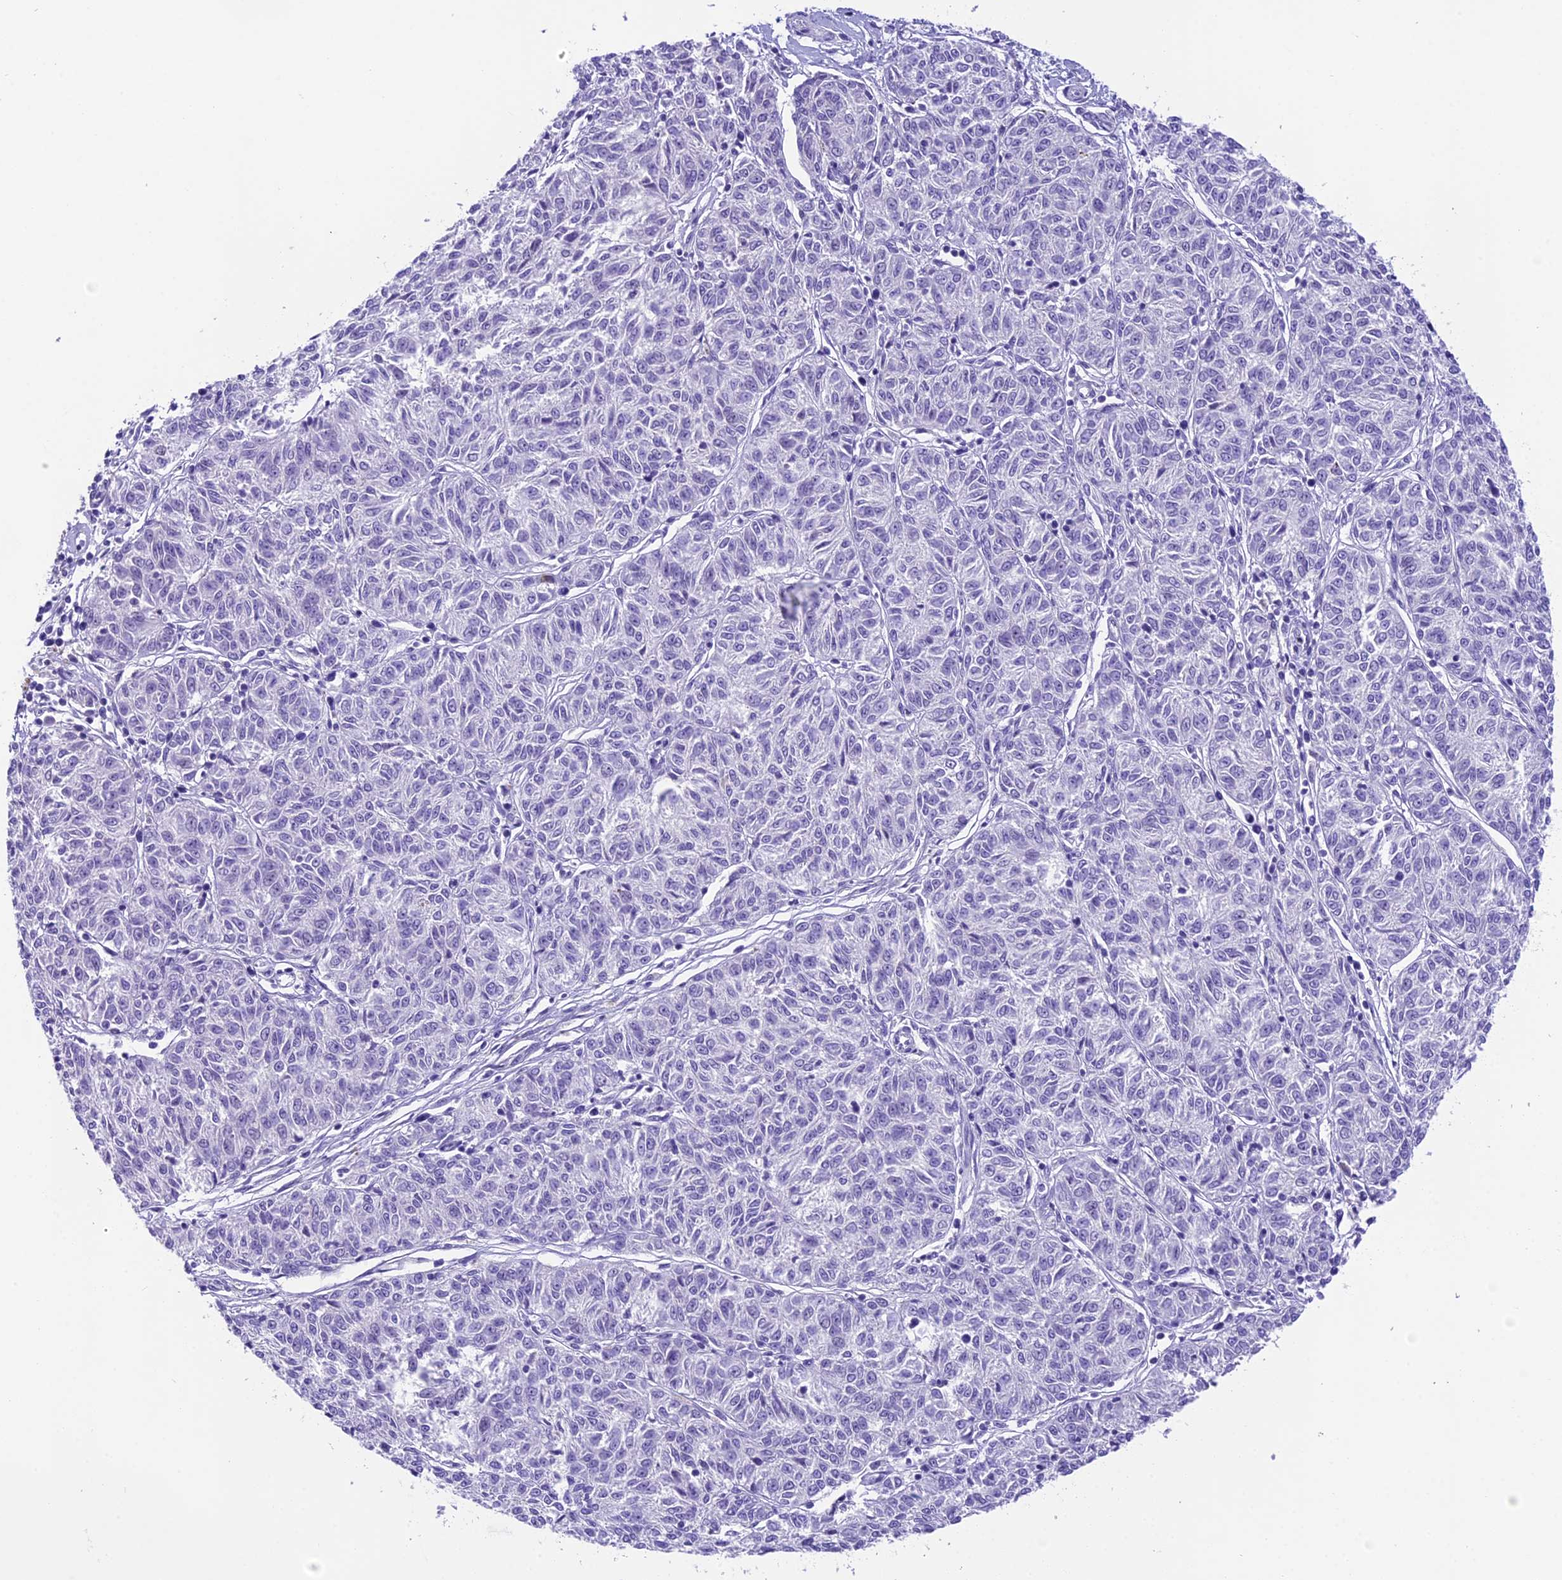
{"staining": {"intensity": "negative", "quantity": "none", "location": "none"}, "tissue": "melanoma", "cell_type": "Tumor cells", "image_type": "cancer", "snomed": [{"axis": "morphology", "description": "Malignant melanoma, NOS"}, {"axis": "topography", "description": "Skin"}], "caption": "Melanoma was stained to show a protein in brown. There is no significant staining in tumor cells.", "gene": "PRR15", "patient": {"sex": "female", "age": 72}}